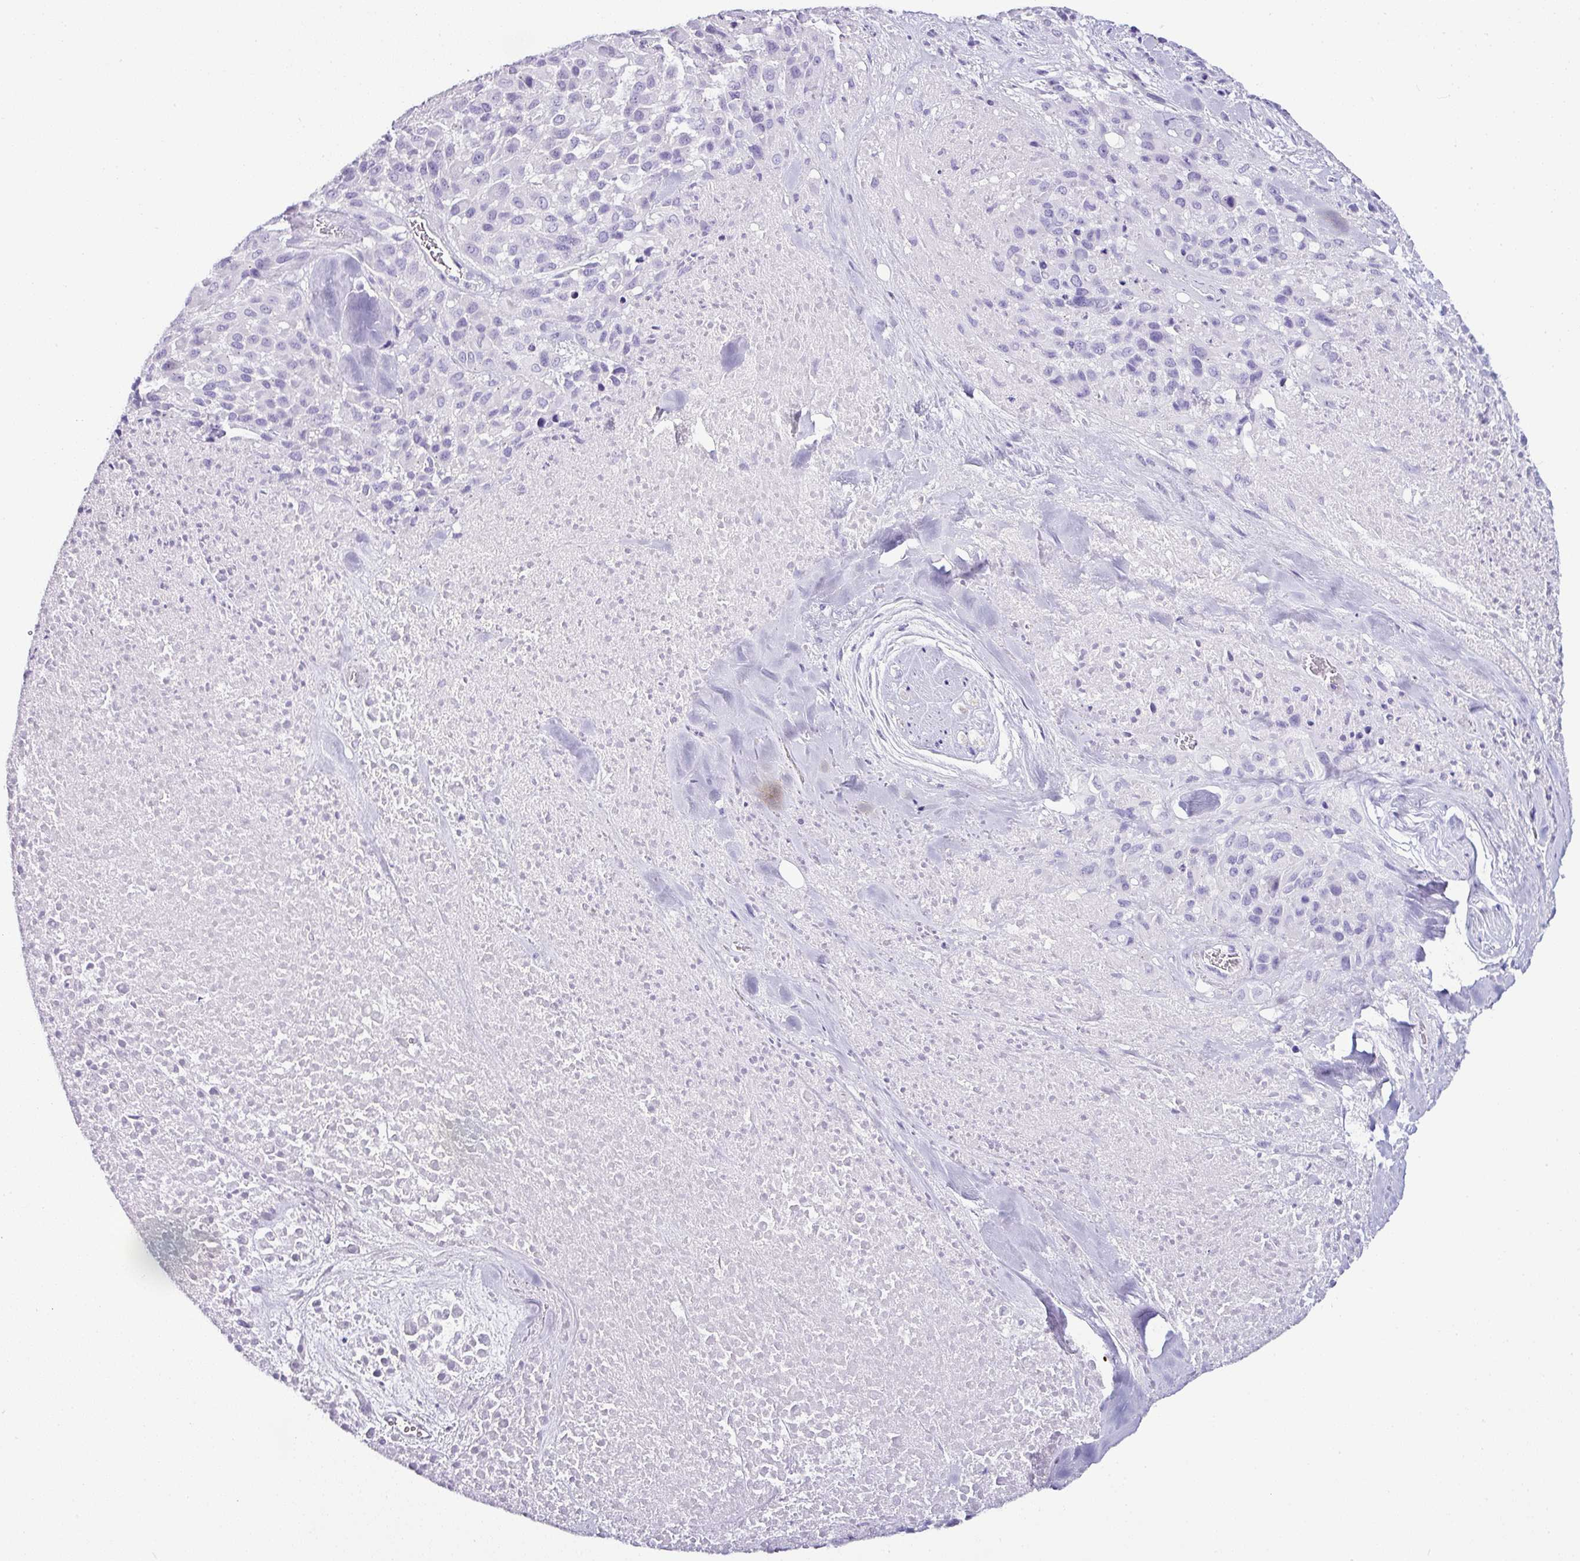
{"staining": {"intensity": "negative", "quantity": "none", "location": "none"}, "tissue": "melanoma", "cell_type": "Tumor cells", "image_type": "cancer", "snomed": [{"axis": "morphology", "description": "Malignant melanoma, Metastatic site"}, {"axis": "topography", "description": "Skin"}], "caption": "There is no significant staining in tumor cells of melanoma.", "gene": "NAPSA", "patient": {"sex": "female", "age": 81}}